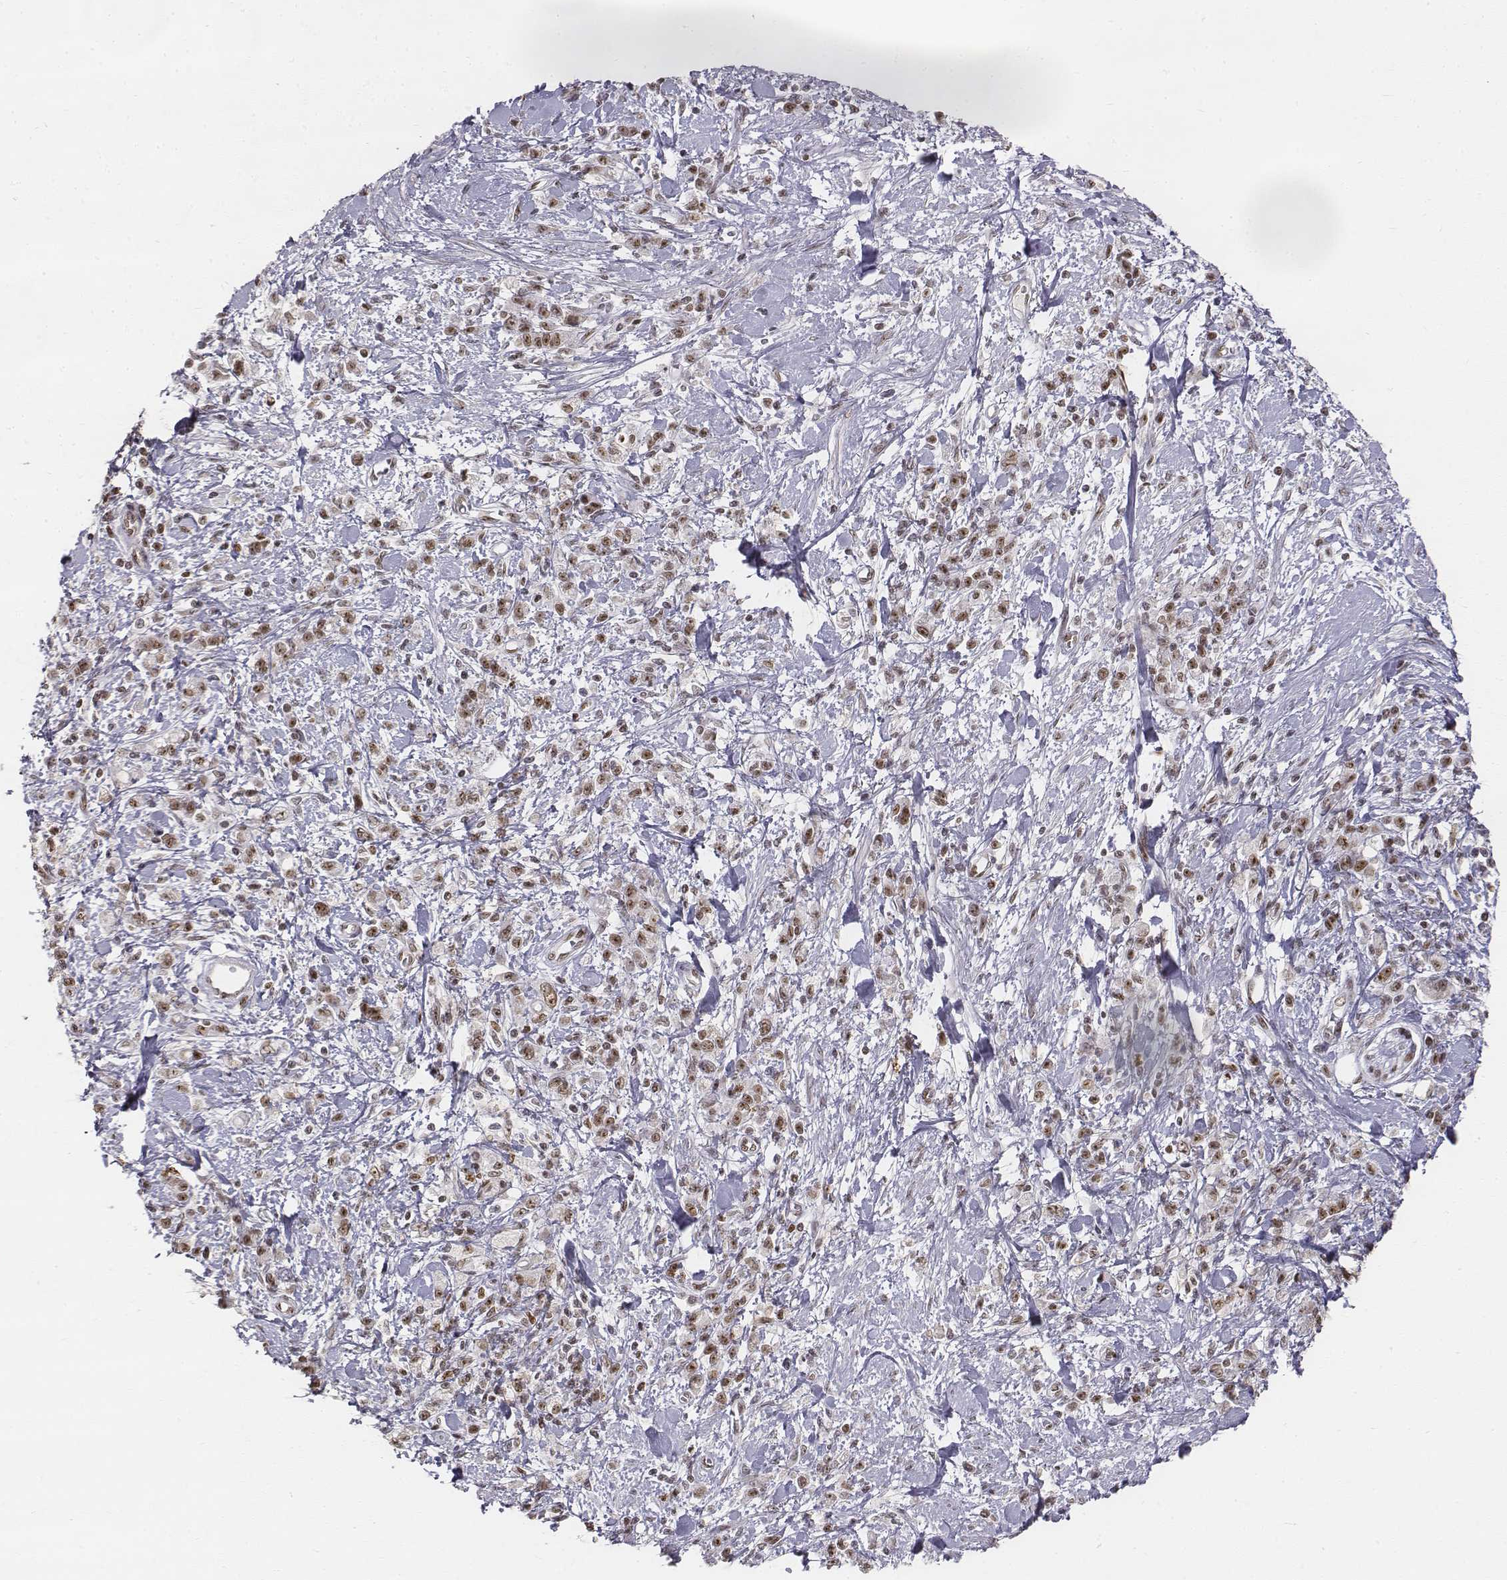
{"staining": {"intensity": "moderate", "quantity": ">75%", "location": "nuclear"}, "tissue": "stomach cancer", "cell_type": "Tumor cells", "image_type": "cancer", "snomed": [{"axis": "morphology", "description": "Adenocarcinoma, NOS"}, {"axis": "topography", "description": "Stomach"}], "caption": "Immunohistochemical staining of adenocarcinoma (stomach) displays medium levels of moderate nuclear protein positivity in approximately >75% of tumor cells.", "gene": "PHF6", "patient": {"sex": "male", "age": 77}}